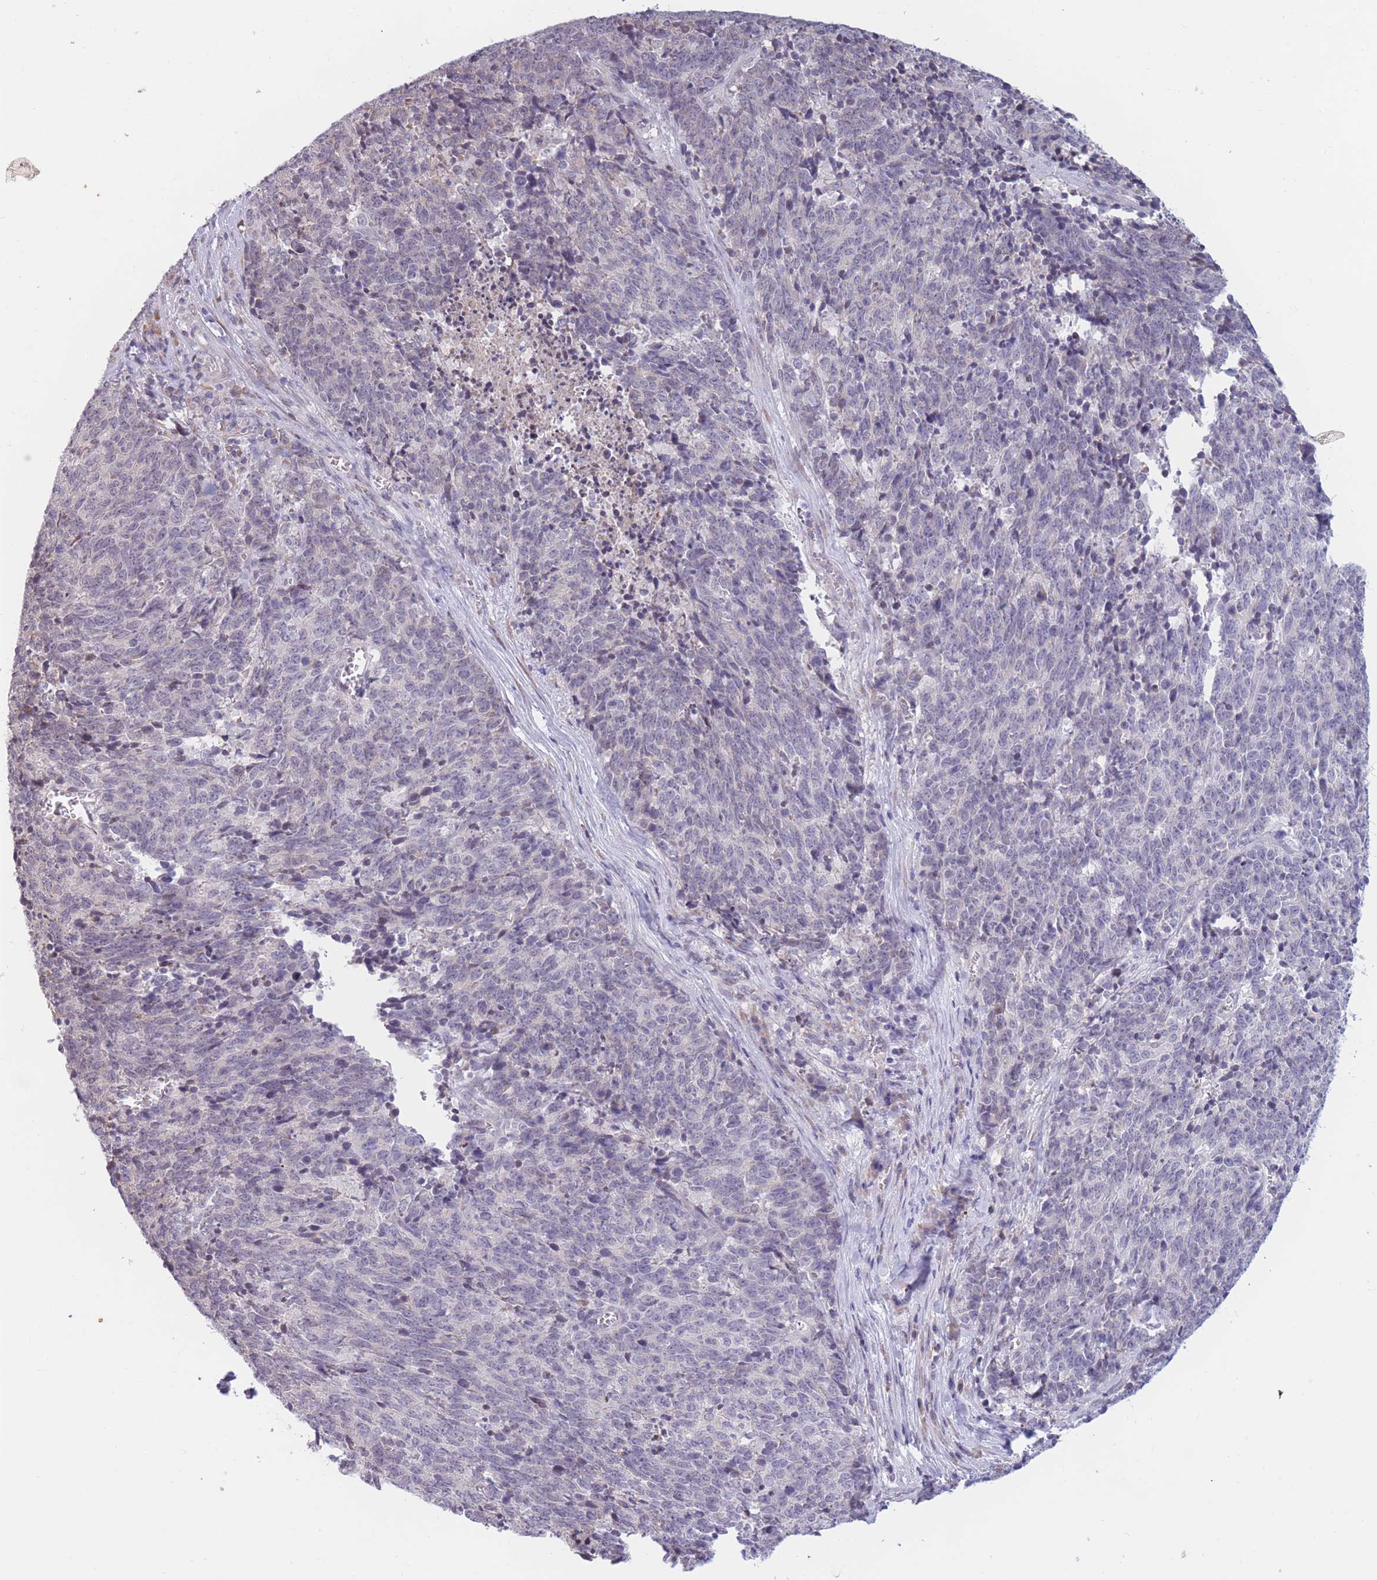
{"staining": {"intensity": "negative", "quantity": "none", "location": "none"}, "tissue": "cervical cancer", "cell_type": "Tumor cells", "image_type": "cancer", "snomed": [{"axis": "morphology", "description": "Squamous cell carcinoma, NOS"}, {"axis": "topography", "description": "Cervix"}], "caption": "Immunohistochemistry (IHC) of cervical cancer (squamous cell carcinoma) reveals no staining in tumor cells.", "gene": "COL27A1", "patient": {"sex": "female", "age": 29}}